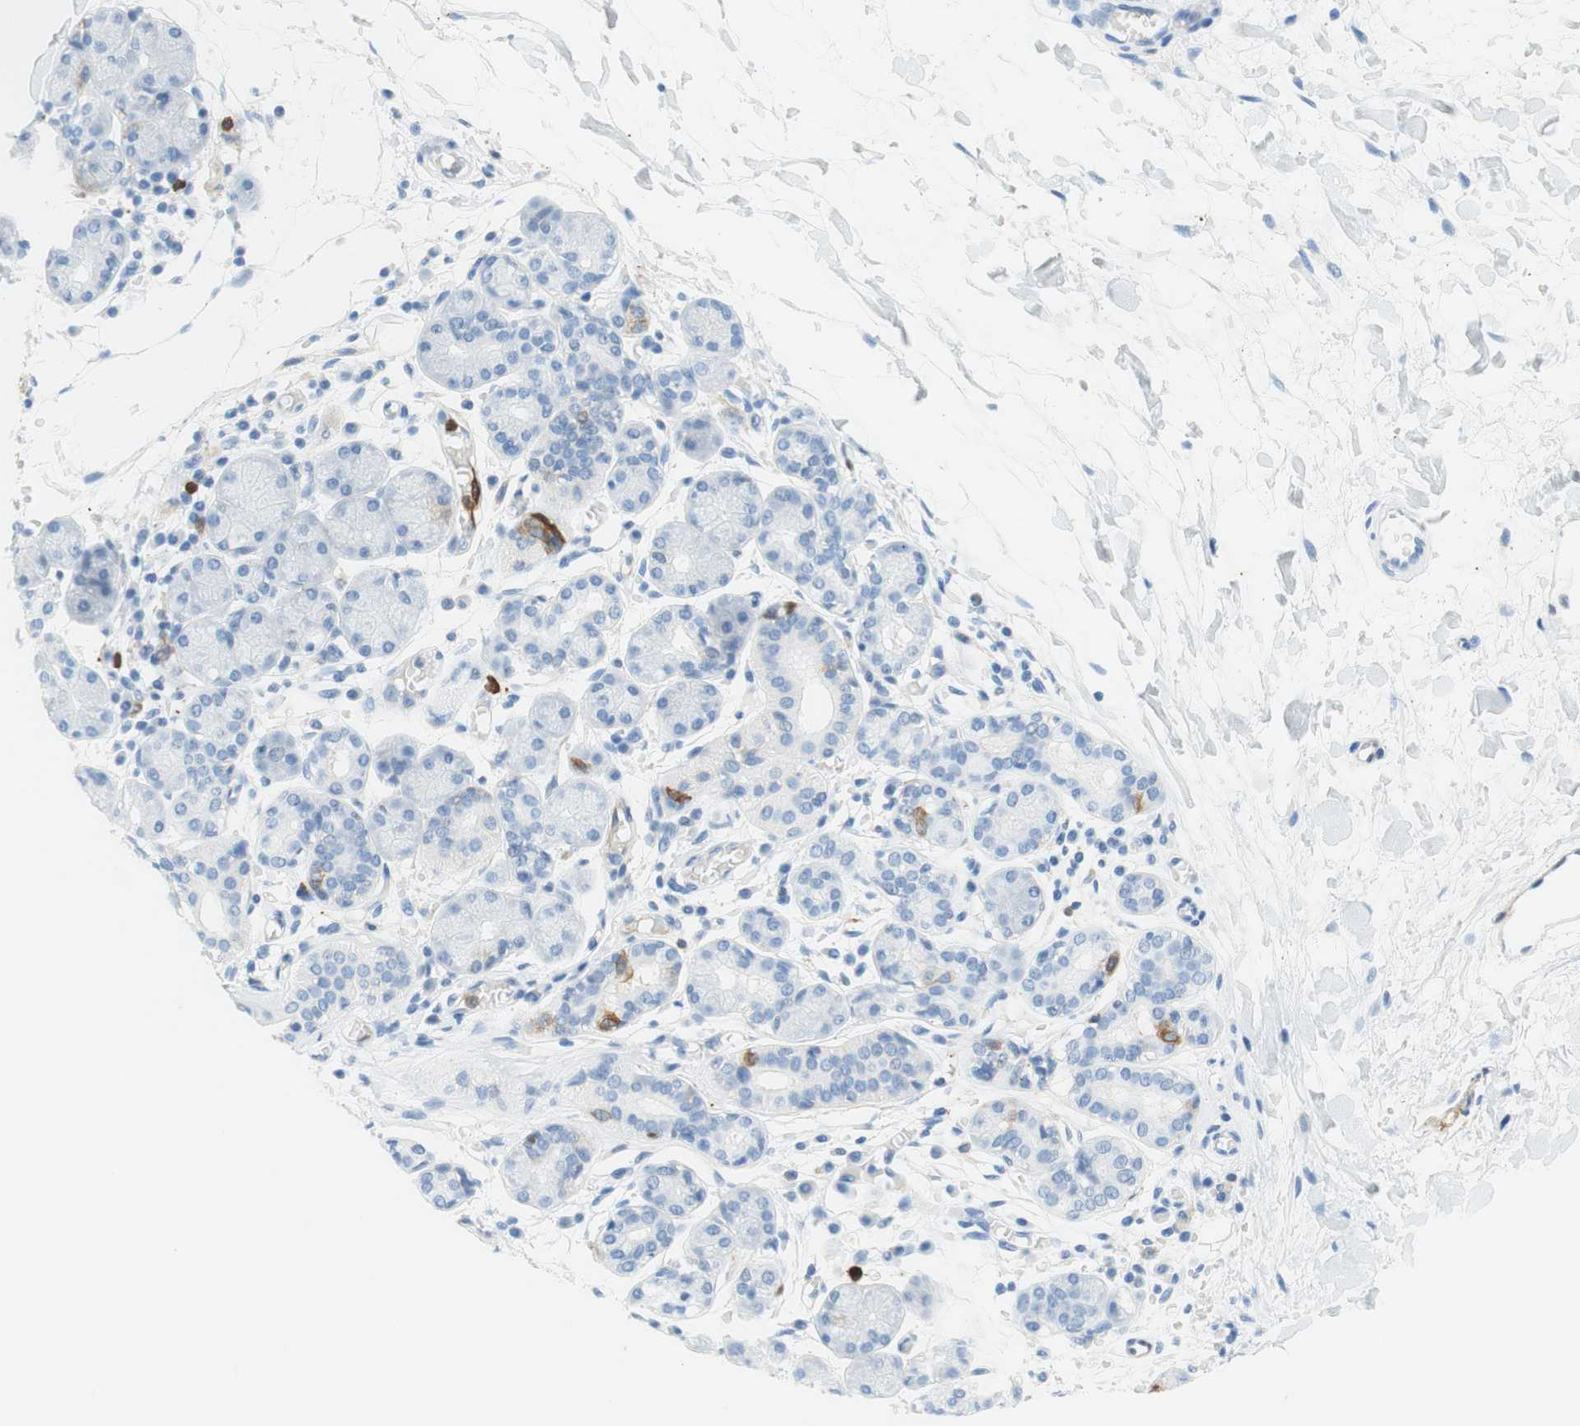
{"staining": {"intensity": "strong", "quantity": "<25%", "location": "cytoplasmic/membranous"}, "tissue": "salivary gland", "cell_type": "Glandular cells", "image_type": "normal", "snomed": [{"axis": "morphology", "description": "Normal tissue, NOS"}, {"axis": "topography", "description": "Salivary gland"}], "caption": "DAB immunohistochemical staining of normal salivary gland exhibits strong cytoplasmic/membranous protein positivity in approximately <25% of glandular cells. The staining was performed using DAB (3,3'-diaminobenzidine), with brown indicating positive protein expression. Nuclei are stained blue with hematoxylin.", "gene": "STMN1", "patient": {"sex": "female", "age": 24}}